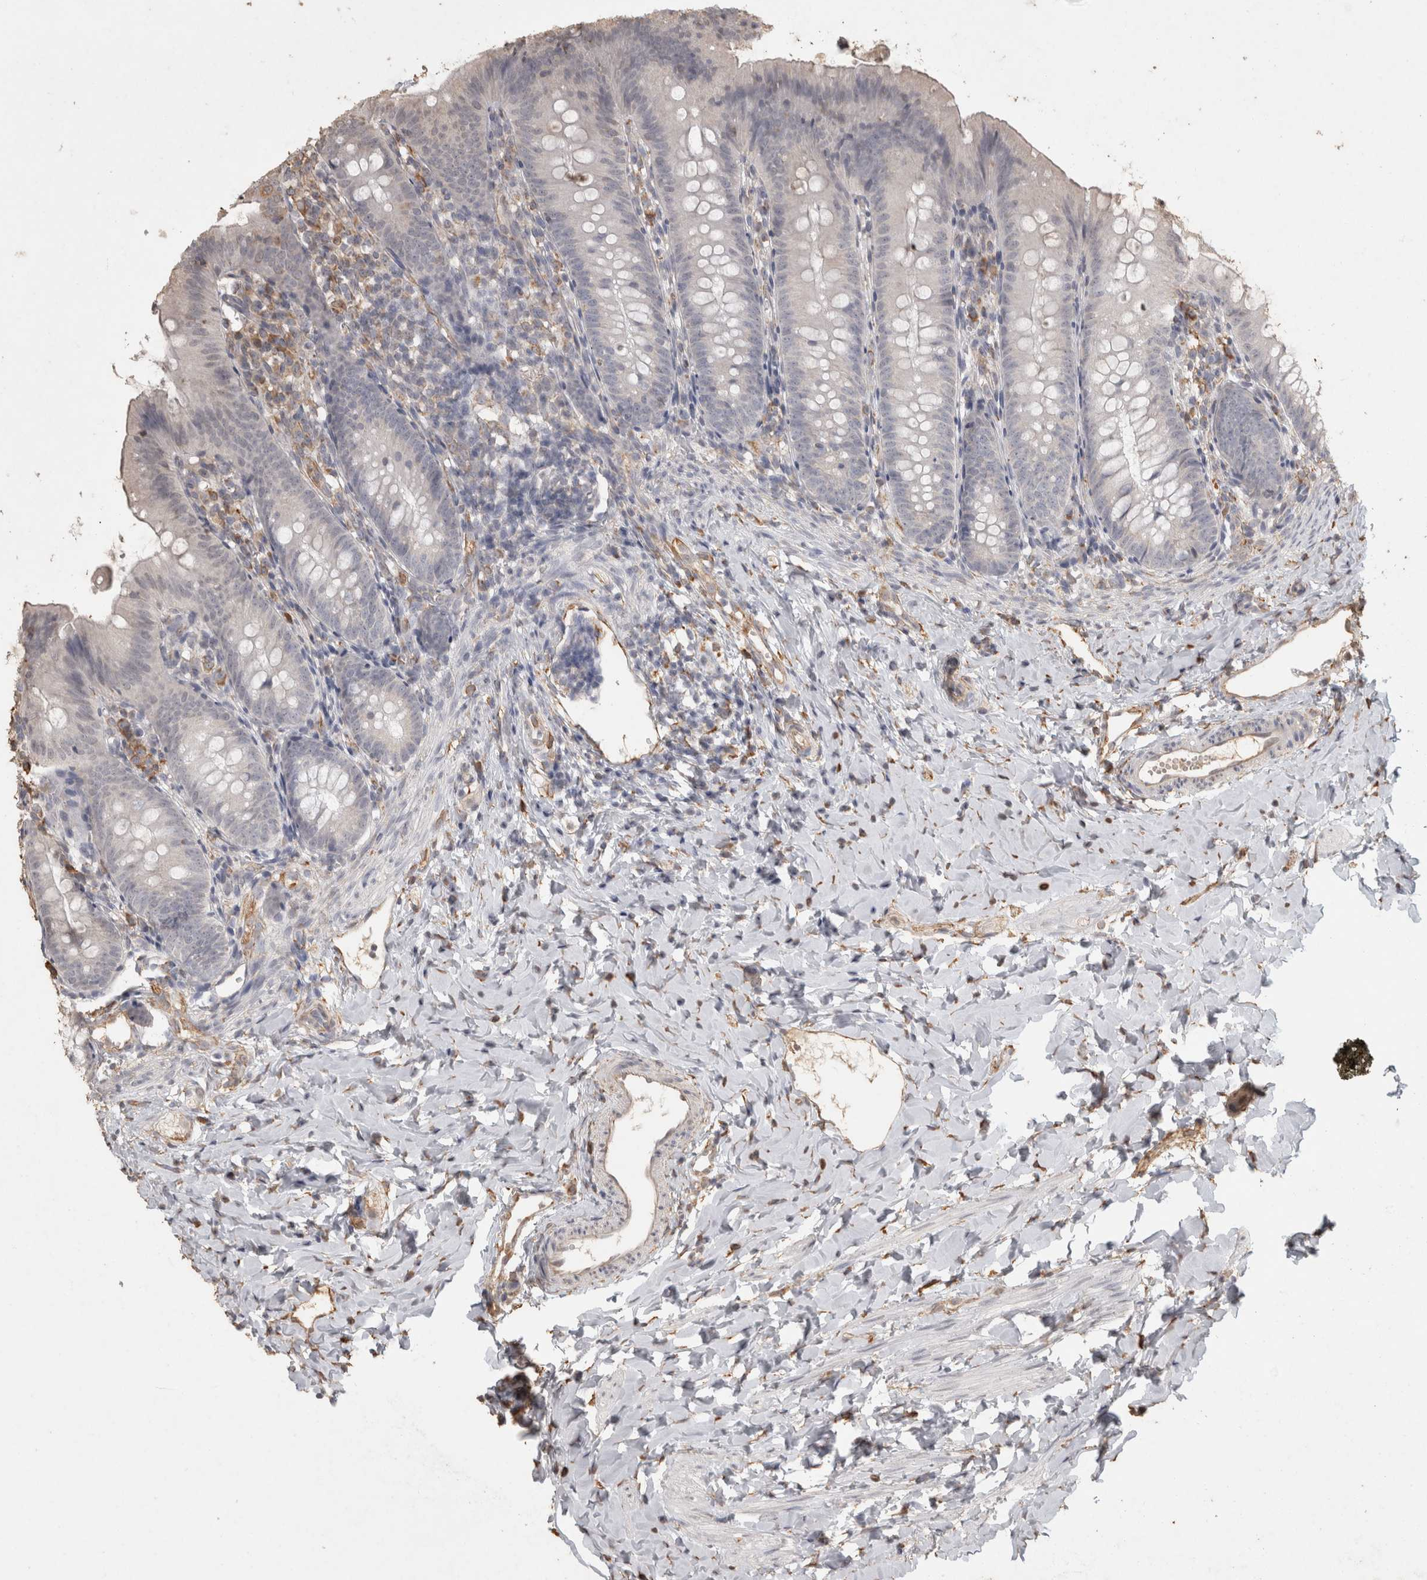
{"staining": {"intensity": "negative", "quantity": "none", "location": "none"}, "tissue": "appendix", "cell_type": "Glandular cells", "image_type": "normal", "snomed": [{"axis": "morphology", "description": "Normal tissue, NOS"}, {"axis": "topography", "description": "Appendix"}], "caption": "An image of appendix stained for a protein demonstrates no brown staining in glandular cells. Nuclei are stained in blue.", "gene": "REPS2", "patient": {"sex": "male", "age": 1}}